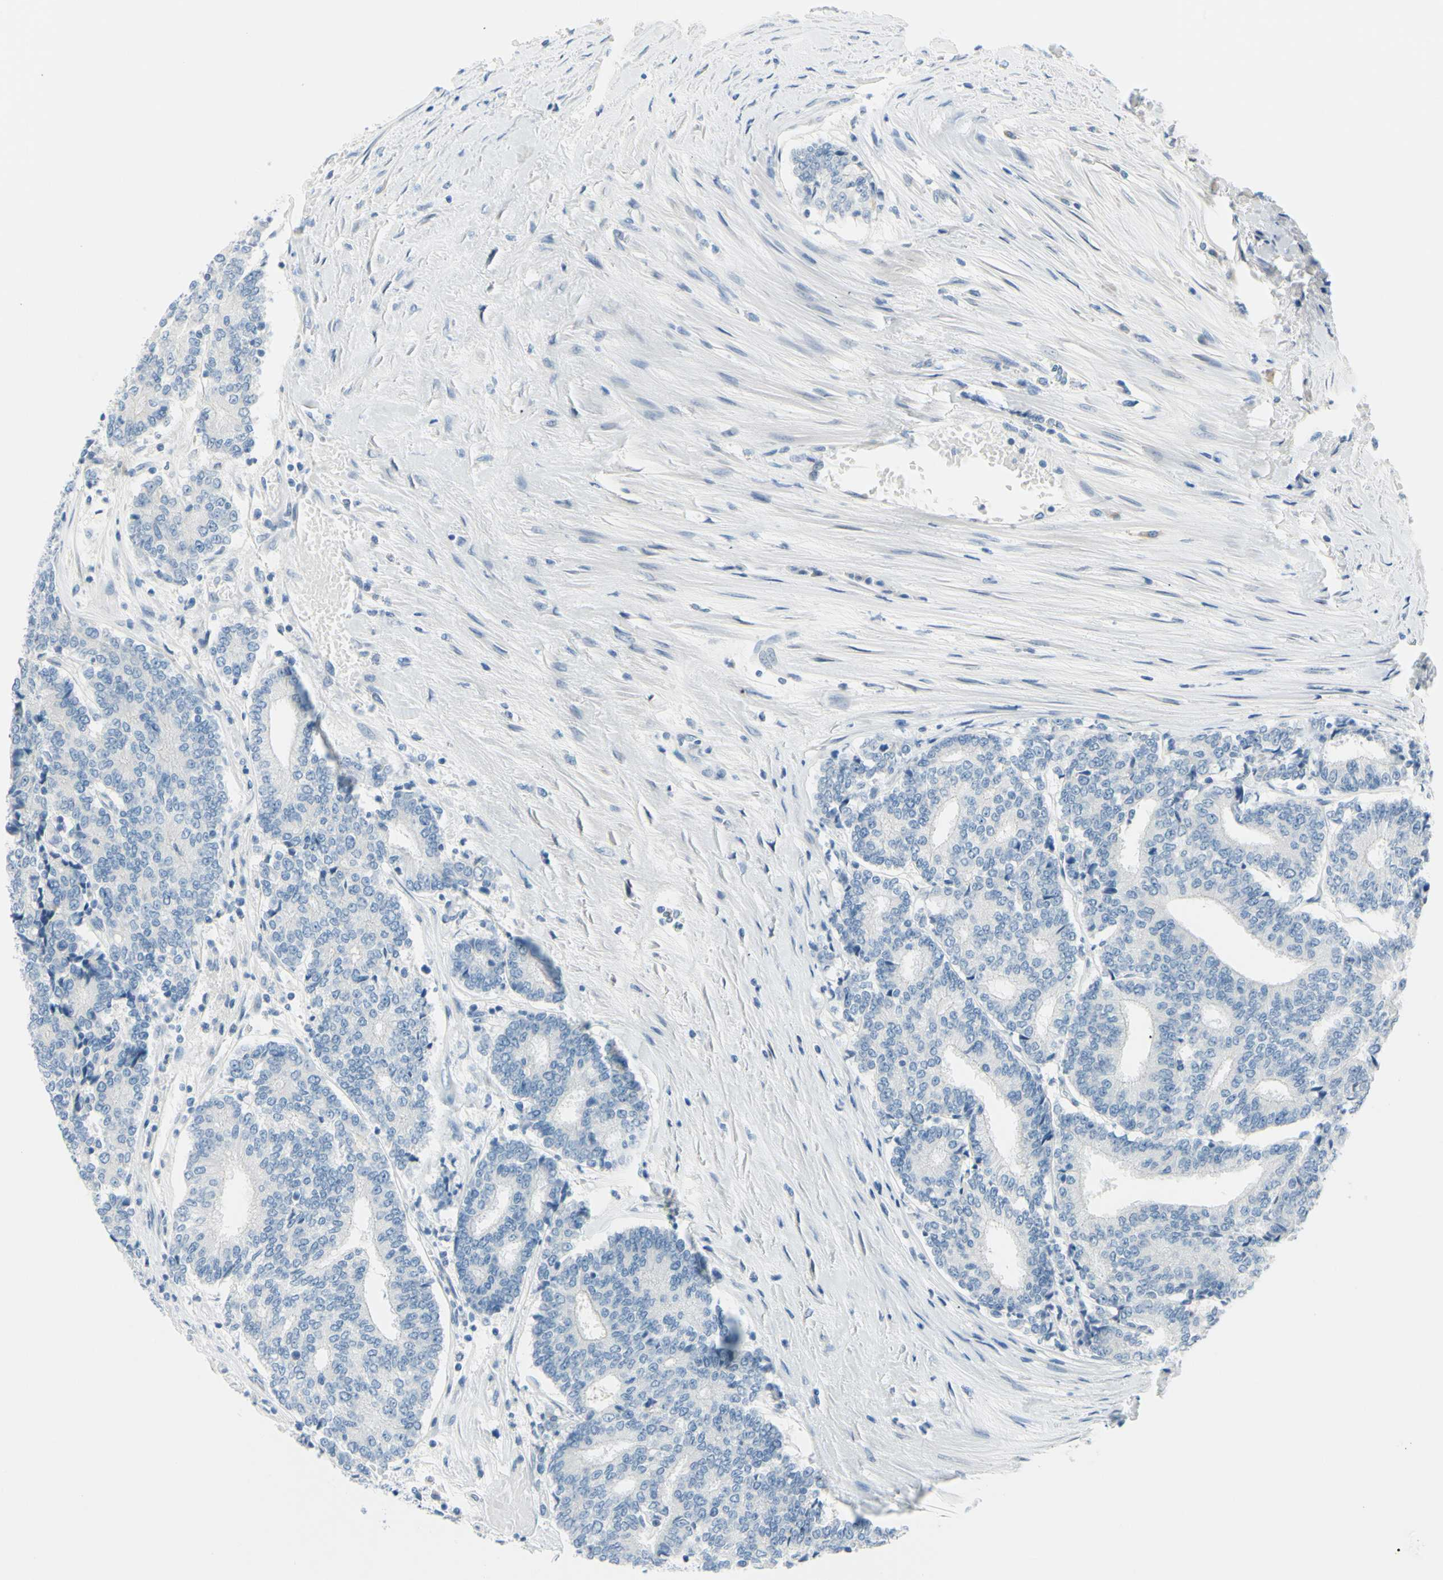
{"staining": {"intensity": "negative", "quantity": "none", "location": "none"}, "tissue": "prostate cancer", "cell_type": "Tumor cells", "image_type": "cancer", "snomed": [{"axis": "morphology", "description": "Normal tissue, NOS"}, {"axis": "morphology", "description": "Adenocarcinoma, High grade"}, {"axis": "topography", "description": "Prostate"}, {"axis": "topography", "description": "Seminal veicle"}], "caption": "A histopathology image of prostate adenocarcinoma (high-grade) stained for a protein reveals no brown staining in tumor cells.", "gene": "DCT", "patient": {"sex": "male", "age": 55}}